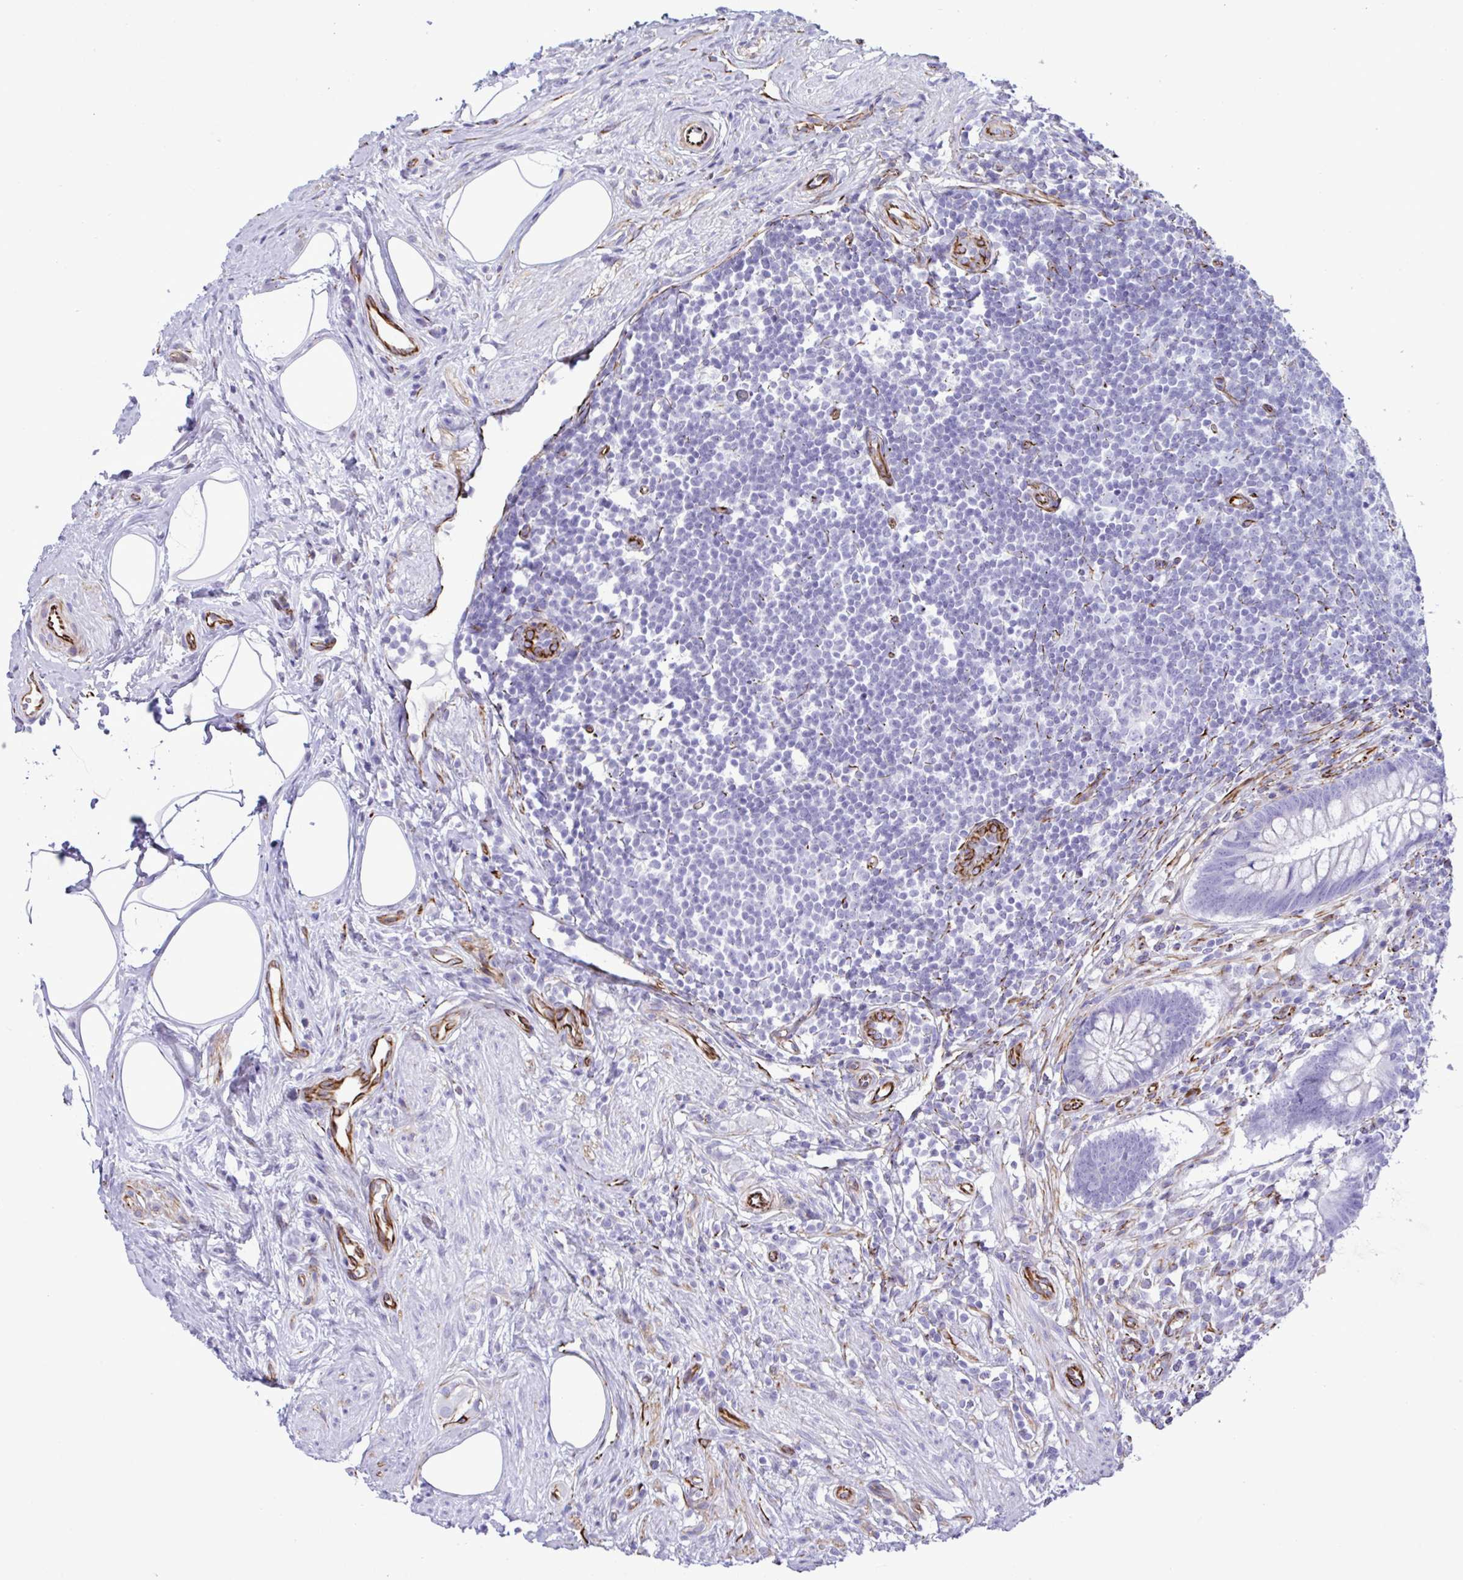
{"staining": {"intensity": "negative", "quantity": "none", "location": "none"}, "tissue": "appendix", "cell_type": "Glandular cells", "image_type": "normal", "snomed": [{"axis": "morphology", "description": "Normal tissue, NOS"}, {"axis": "topography", "description": "Appendix"}], "caption": "Immunohistochemistry (IHC) photomicrograph of normal appendix stained for a protein (brown), which displays no expression in glandular cells.", "gene": "SMAD5", "patient": {"sex": "female", "age": 56}}